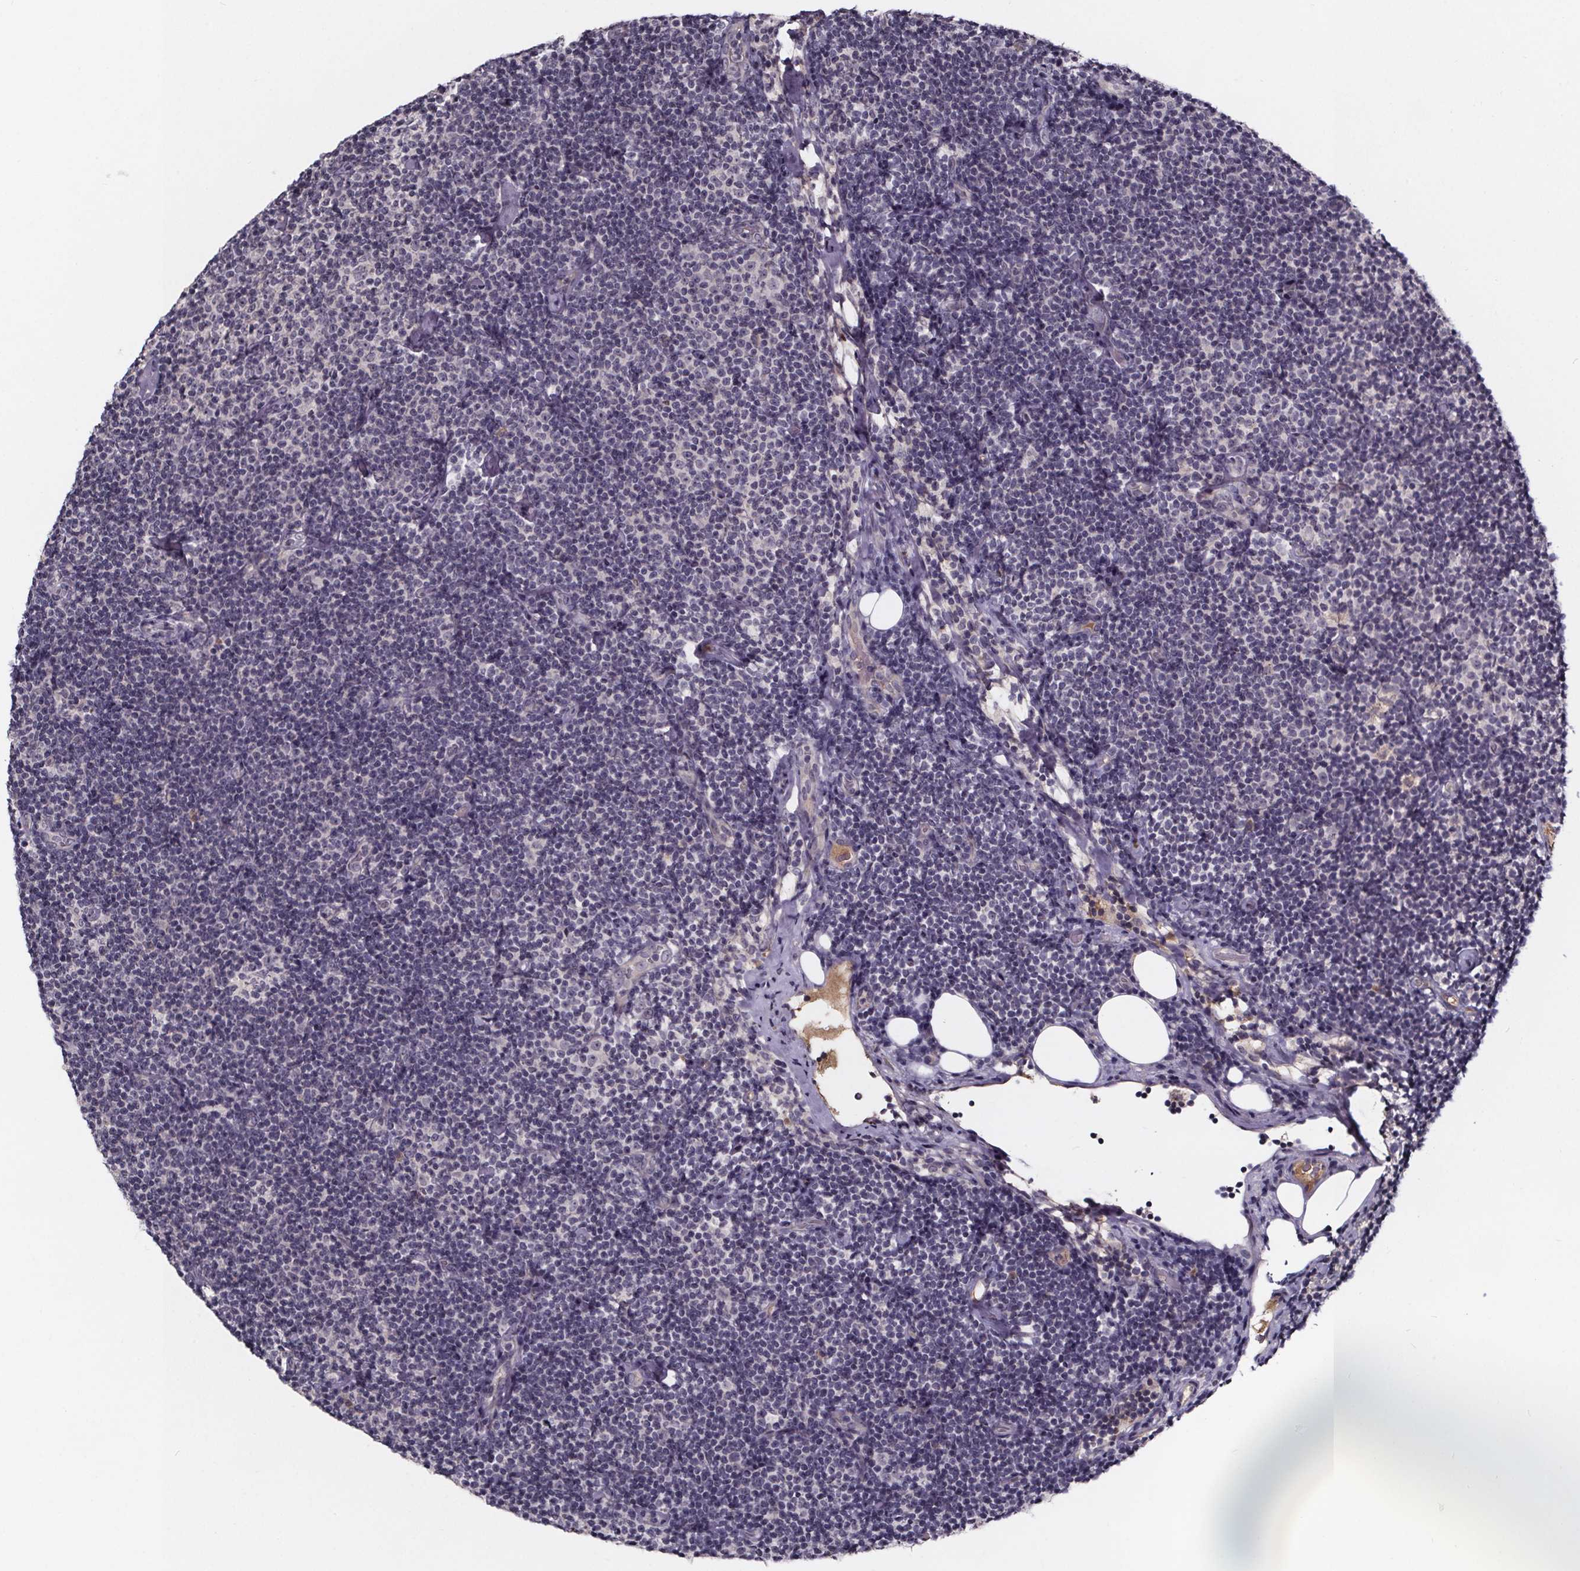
{"staining": {"intensity": "negative", "quantity": "none", "location": "none"}, "tissue": "lymphoma", "cell_type": "Tumor cells", "image_type": "cancer", "snomed": [{"axis": "morphology", "description": "Malignant lymphoma, non-Hodgkin's type, Low grade"}, {"axis": "topography", "description": "Lymph node"}], "caption": "This micrograph is of low-grade malignant lymphoma, non-Hodgkin's type stained with immunohistochemistry to label a protein in brown with the nuclei are counter-stained blue. There is no positivity in tumor cells.", "gene": "NPHP4", "patient": {"sex": "male", "age": 81}}